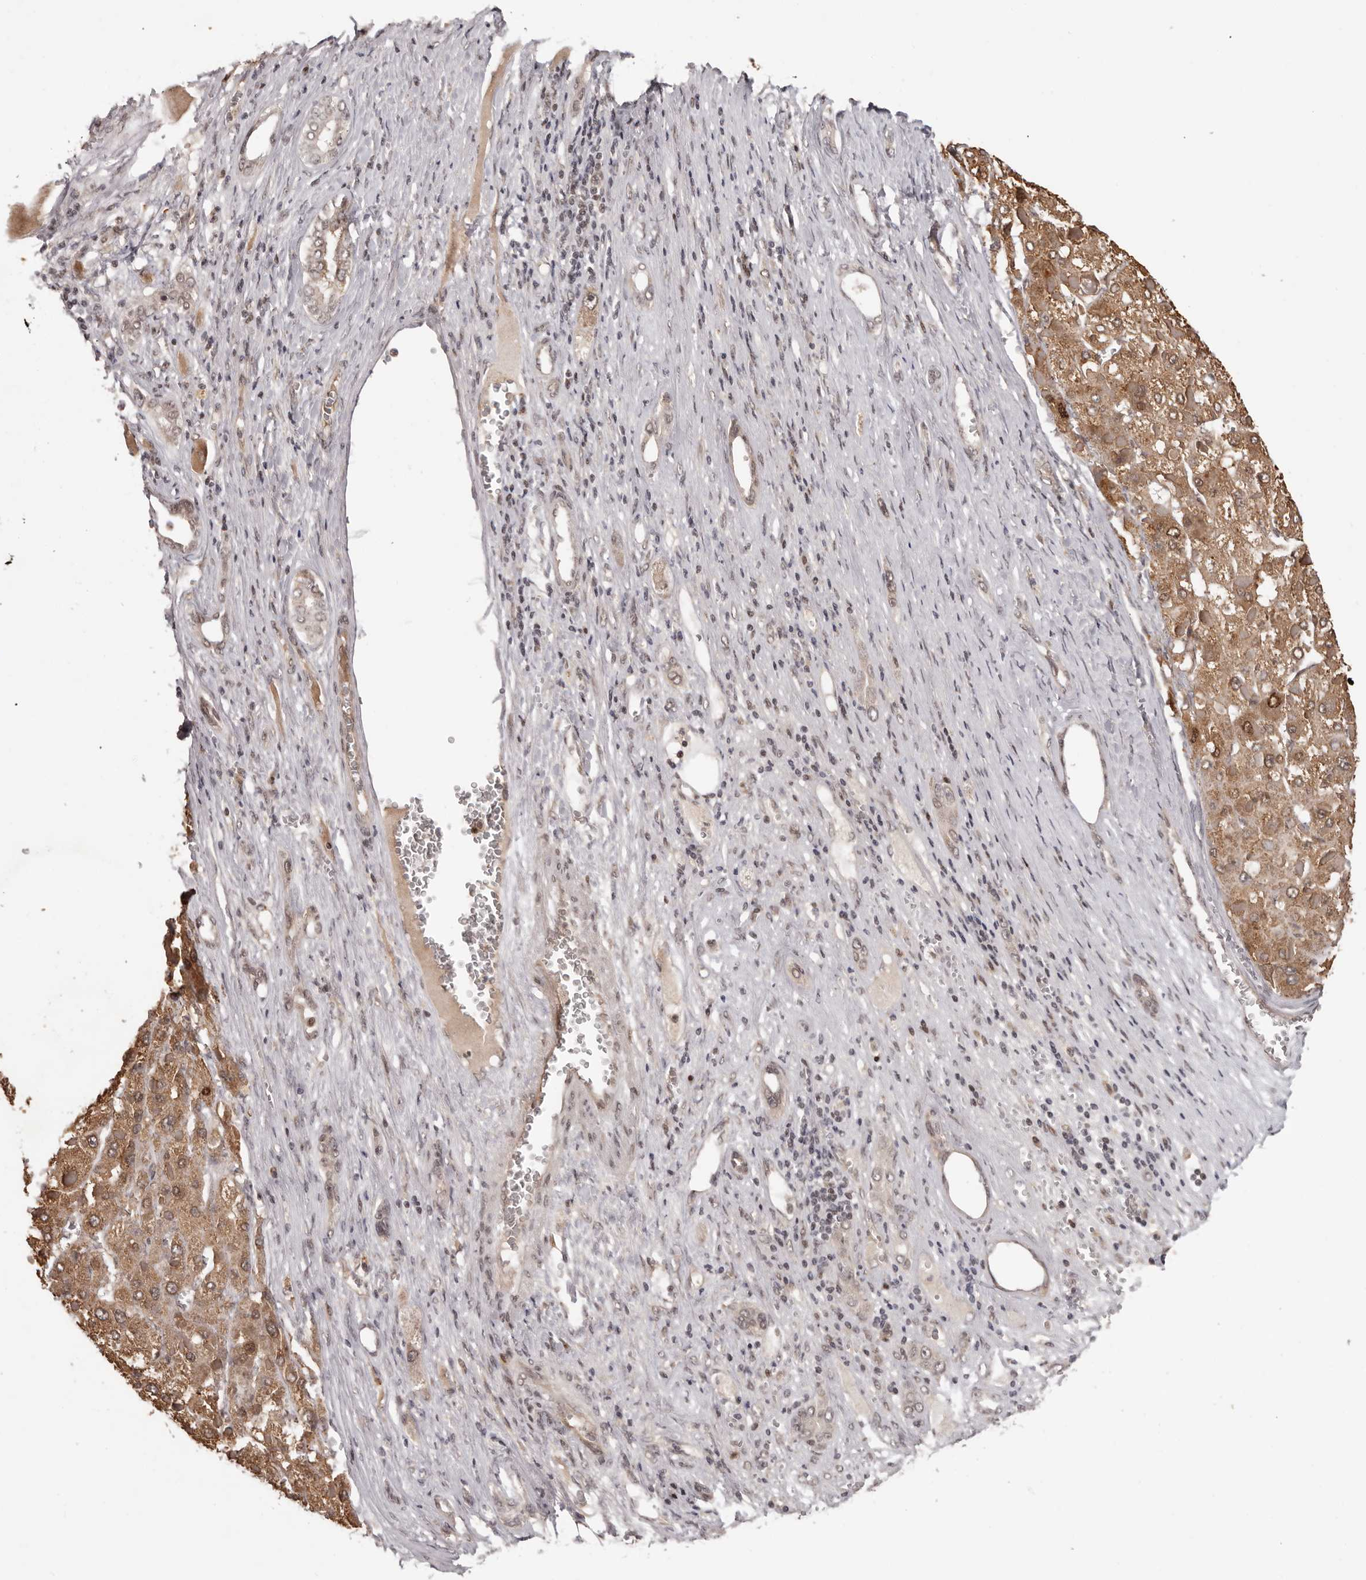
{"staining": {"intensity": "moderate", "quantity": ">75%", "location": "cytoplasmic/membranous,nuclear"}, "tissue": "liver cancer", "cell_type": "Tumor cells", "image_type": "cancer", "snomed": [{"axis": "morphology", "description": "Carcinoma, Hepatocellular, NOS"}, {"axis": "topography", "description": "Liver"}], "caption": "Immunohistochemistry (IHC) histopathology image of neoplastic tissue: liver cancer (hepatocellular carcinoma) stained using immunohistochemistry displays medium levels of moderate protein expression localized specifically in the cytoplasmic/membranous and nuclear of tumor cells, appearing as a cytoplasmic/membranous and nuclear brown color.", "gene": "TBX5", "patient": {"sex": "female", "age": 73}}